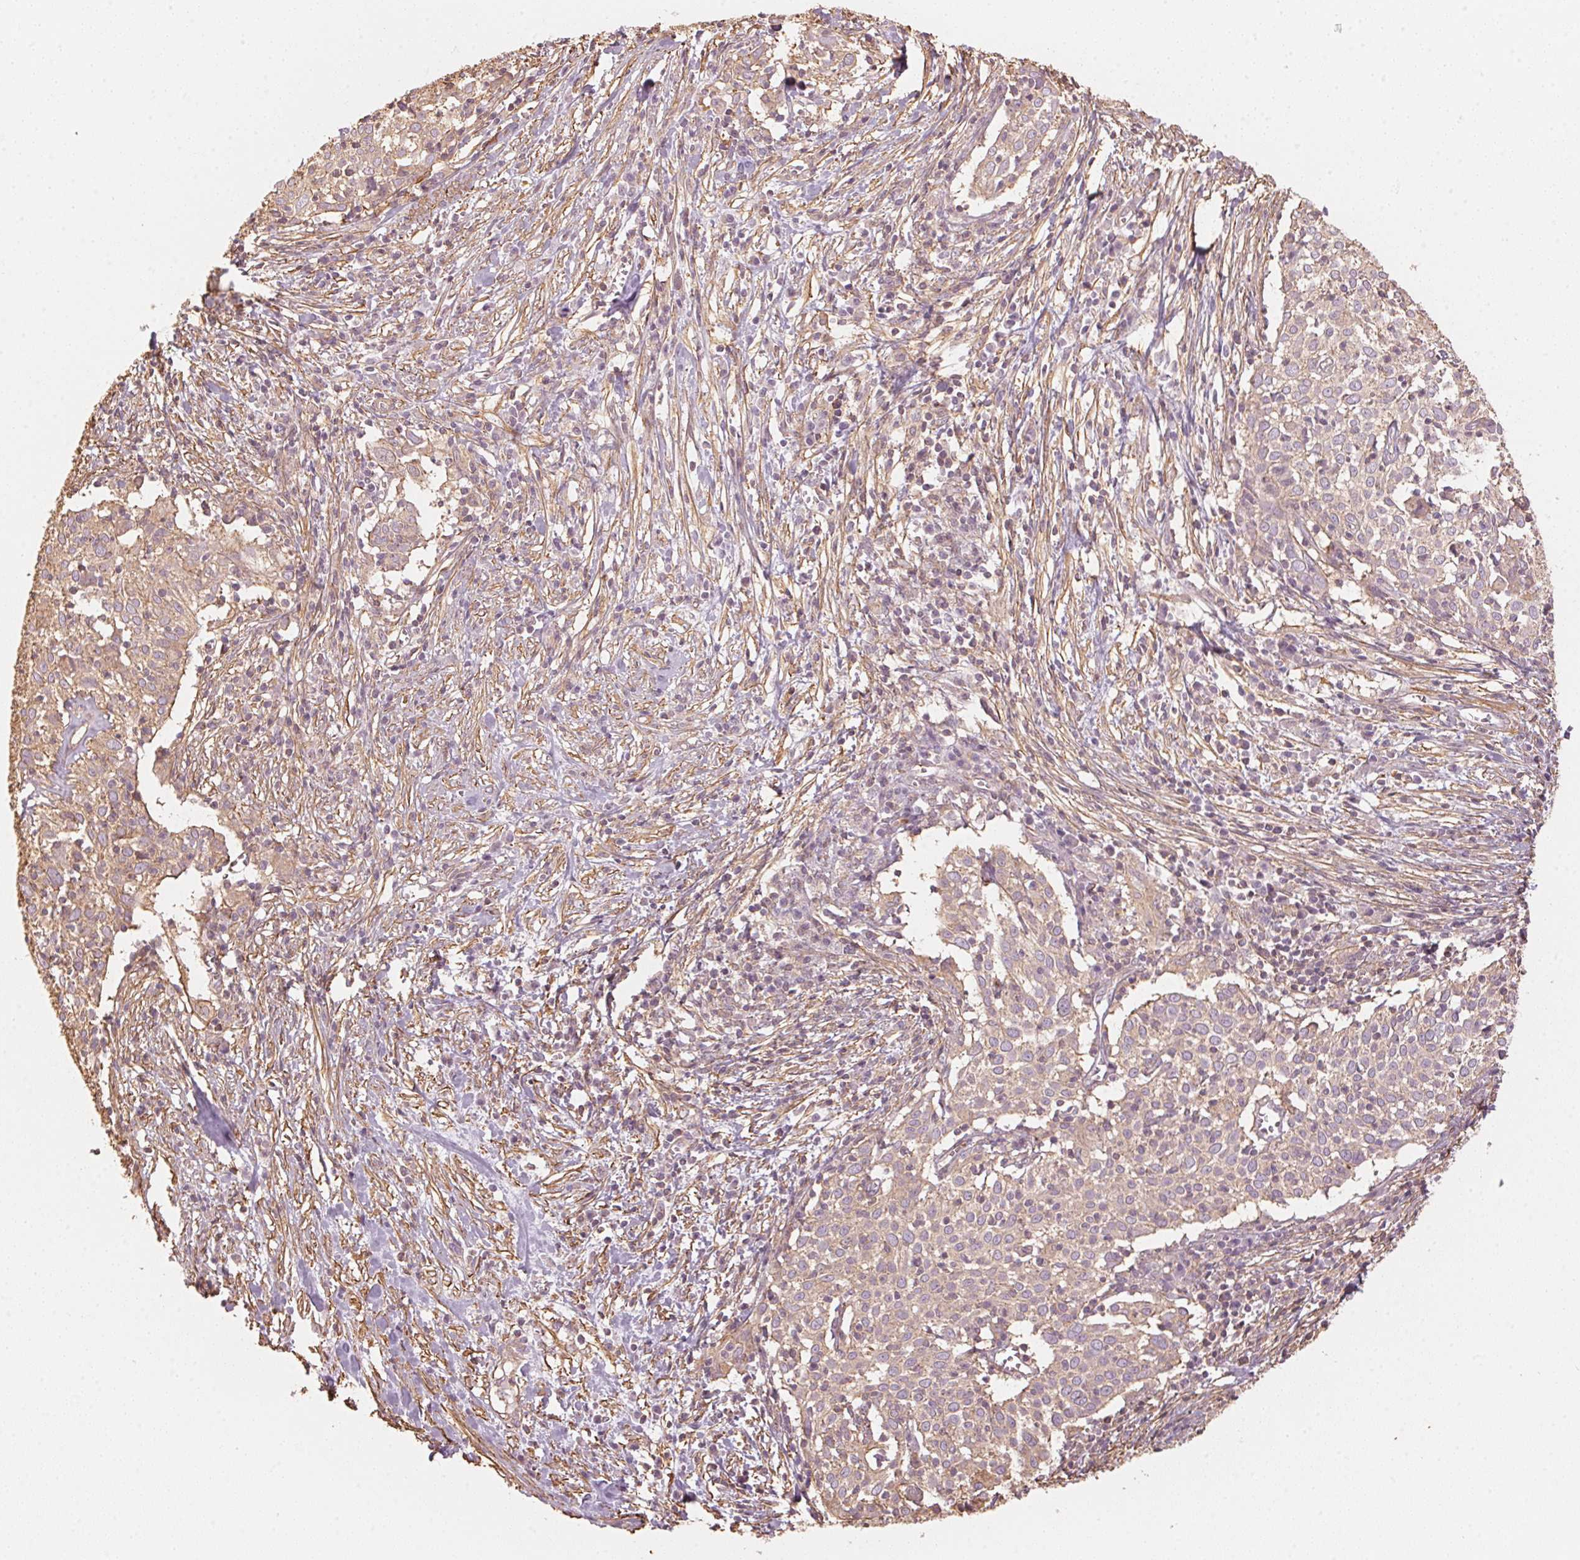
{"staining": {"intensity": "weak", "quantity": ">75%", "location": "cytoplasmic/membranous"}, "tissue": "cervical cancer", "cell_type": "Tumor cells", "image_type": "cancer", "snomed": [{"axis": "morphology", "description": "Squamous cell carcinoma, NOS"}, {"axis": "topography", "description": "Cervix"}], "caption": "This is a micrograph of IHC staining of cervical cancer, which shows weak expression in the cytoplasmic/membranous of tumor cells.", "gene": "QDPR", "patient": {"sex": "female", "age": 39}}